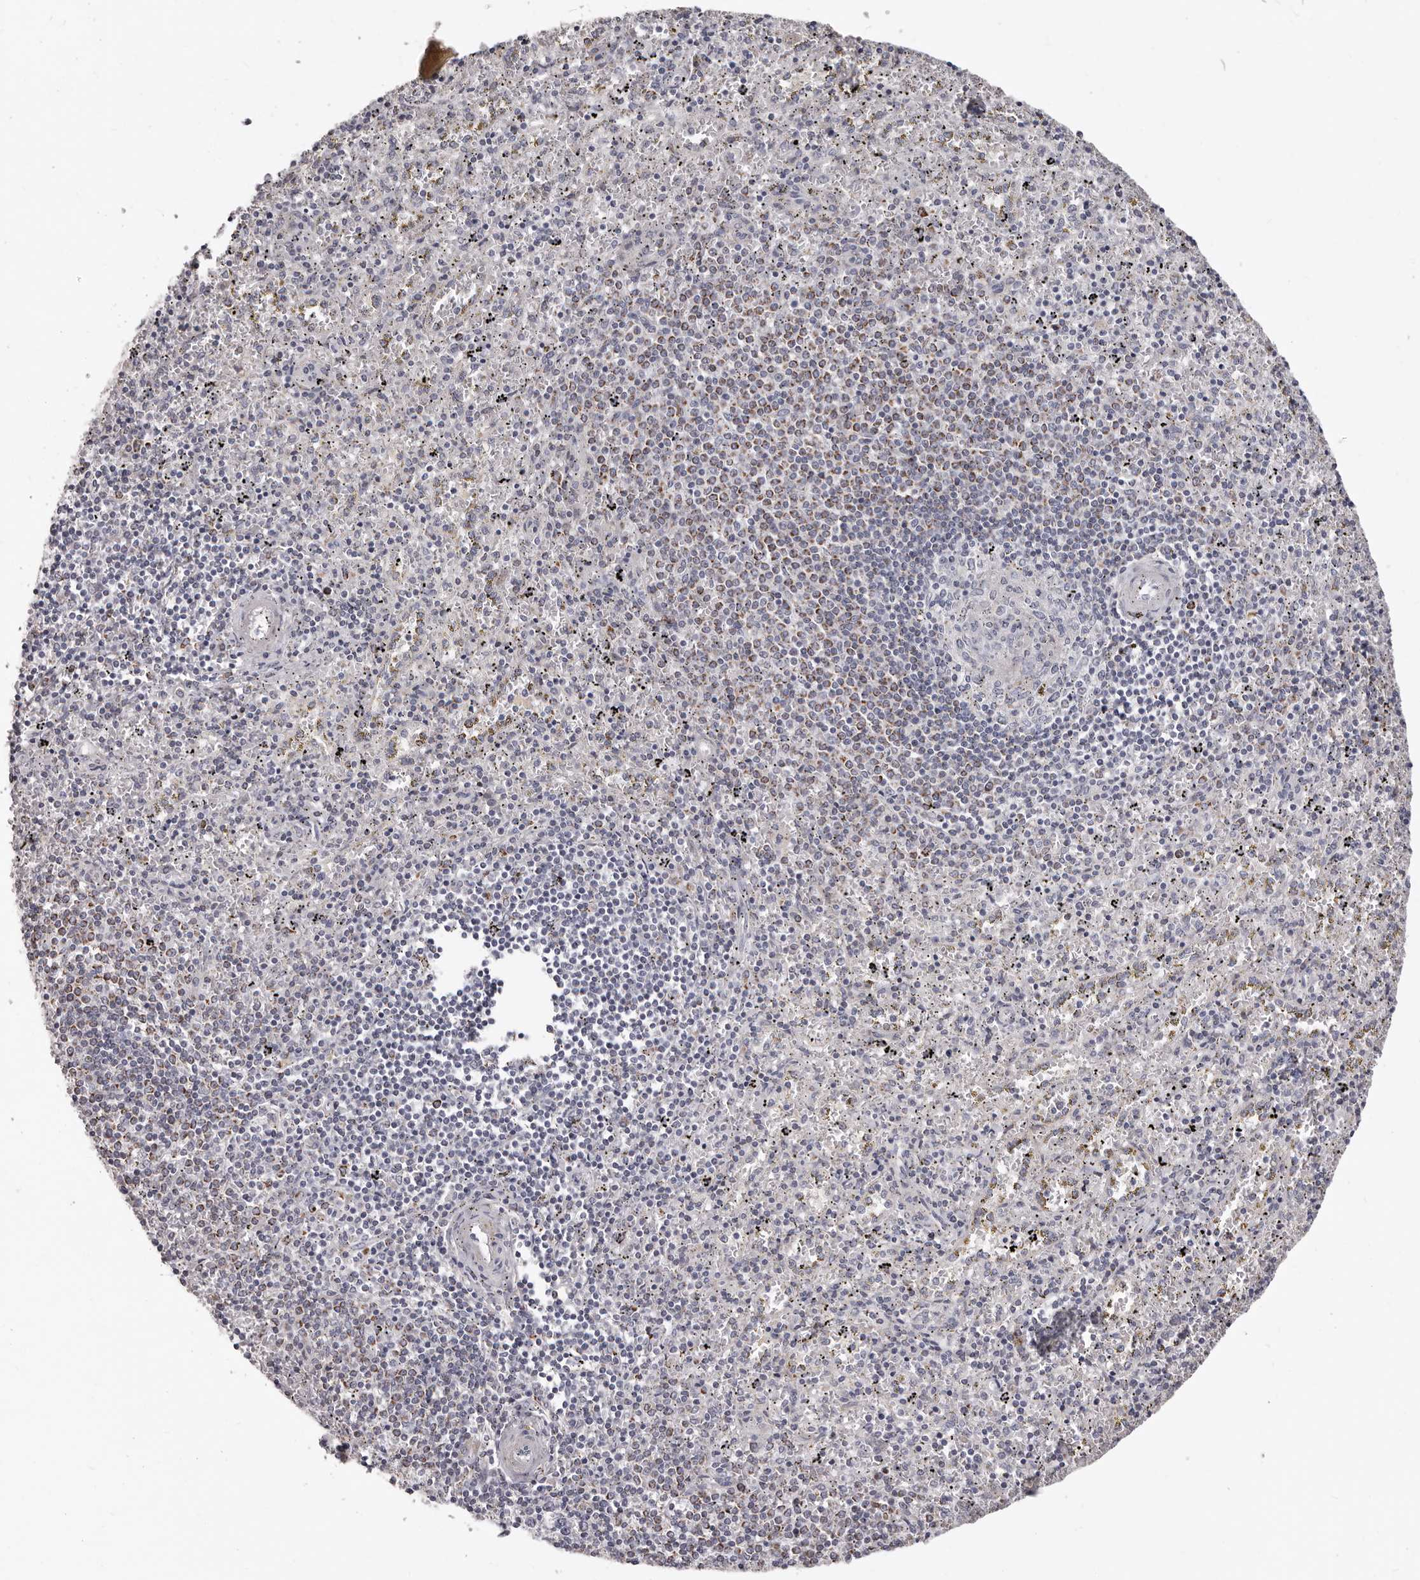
{"staining": {"intensity": "negative", "quantity": "none", "location": "none"}, "tissue": "spleen", "cell_type": "Cells in red pulp", "image_type": "normal", "snomed": [{"axis": "morphology", "description": "Normal tissue, NOS"}, {"axis": "topography", "description": "Spleen"}], "caption": "Immunohistochemistry histopathology image of benign spleen stained for a protein (brown), which reveals no positivity in cells in red pulp. (Brightfield microscopy of DAB immunohistochemistry at high magnification).", "gene": "PRMT2", "patient": {"sex": "male", "age": 11}}